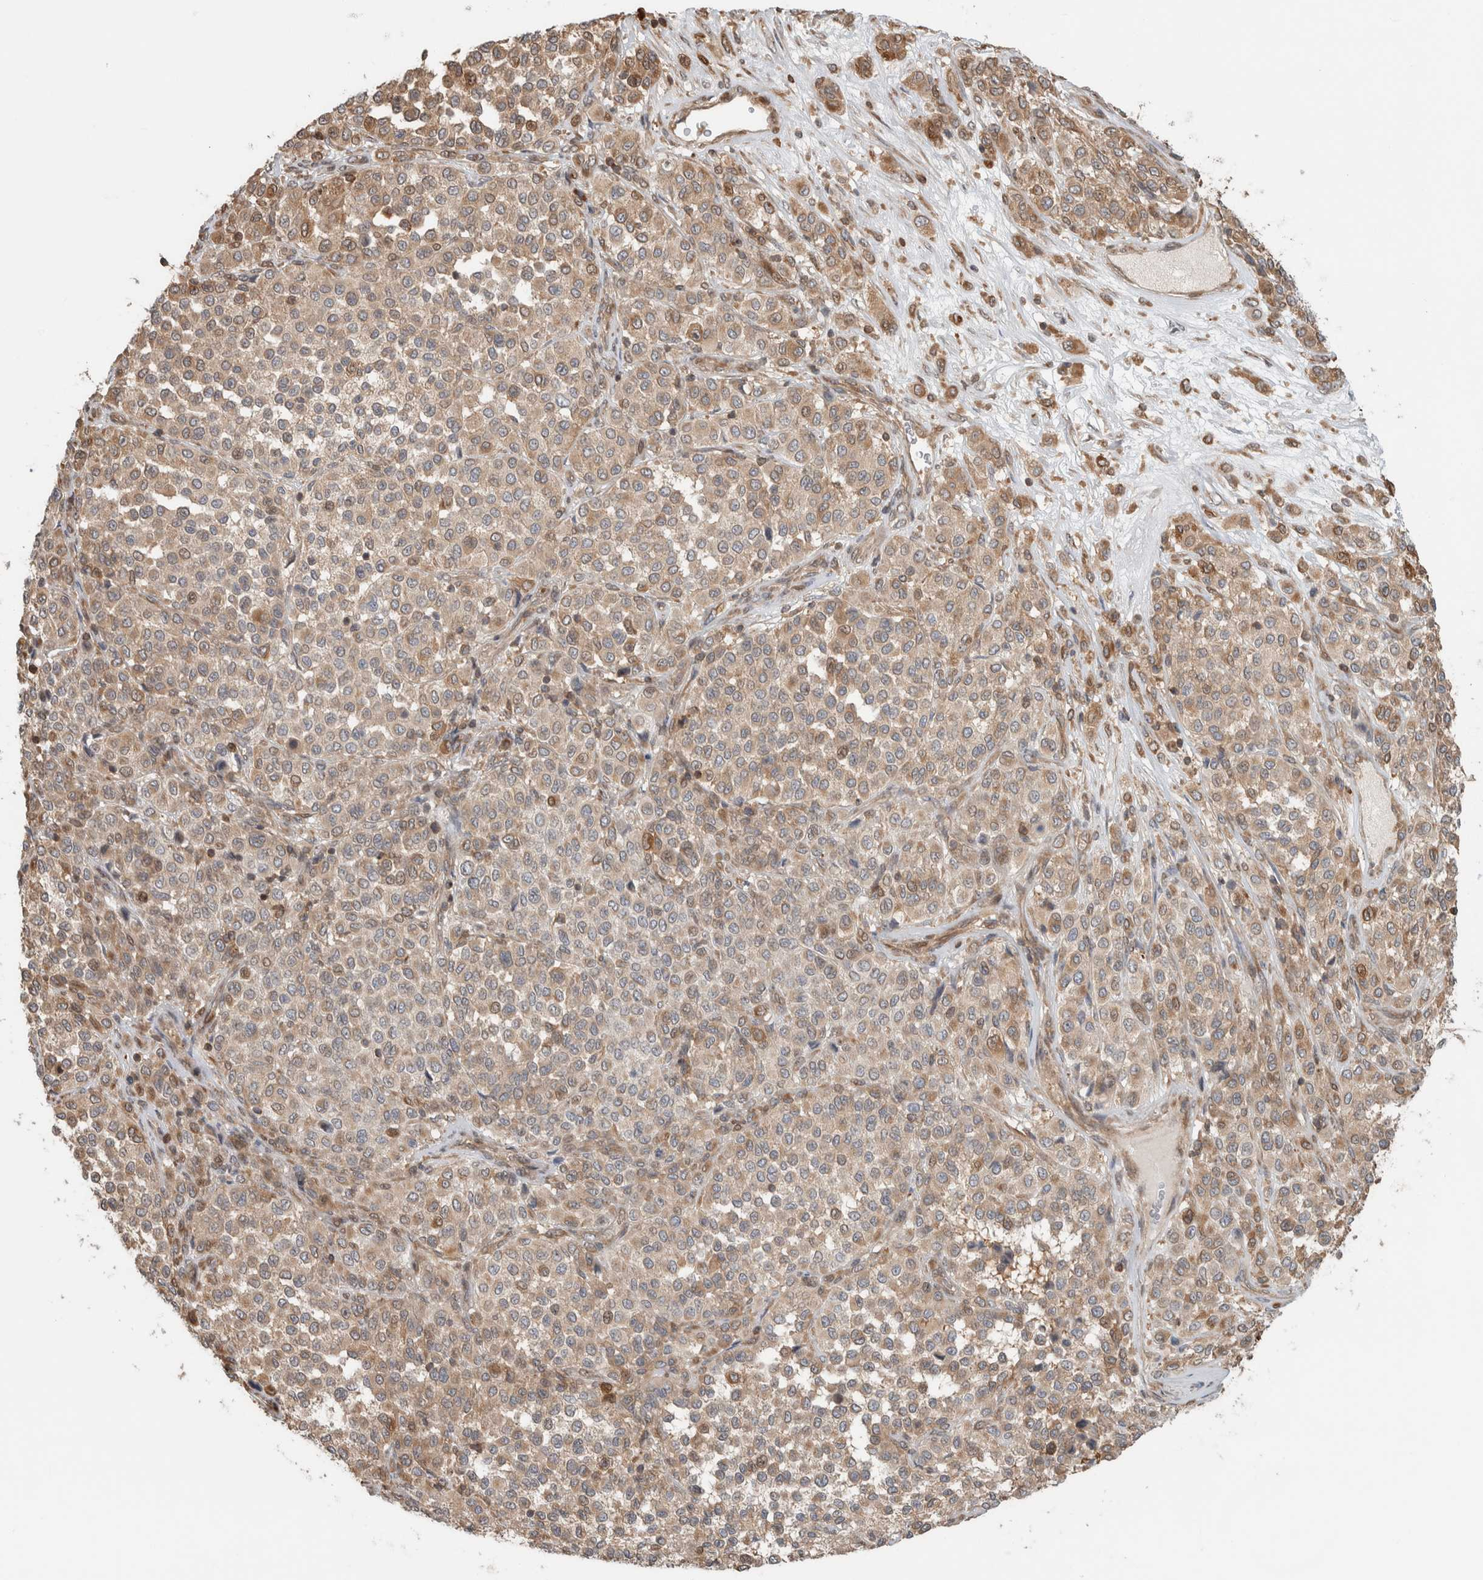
{"staining": {"intensity": "weak", "quantity": ">75%", "location": "cytoplasmic/membranous"}, "tissue": "melanoma", "cell_type": "Tumor cells", "image_type": "cancer", "snomed": [{"axis": "morphology", "description": "Malignant melanoma, Metastatic site"}, {"axis": "topography", "description": "Pancreas"}], "caption": "Melanoma stained with a protein marker shows weak staining in tumor cells.", "gene": "CNTROB", "patient": {"sex": "female", "age": 30}}